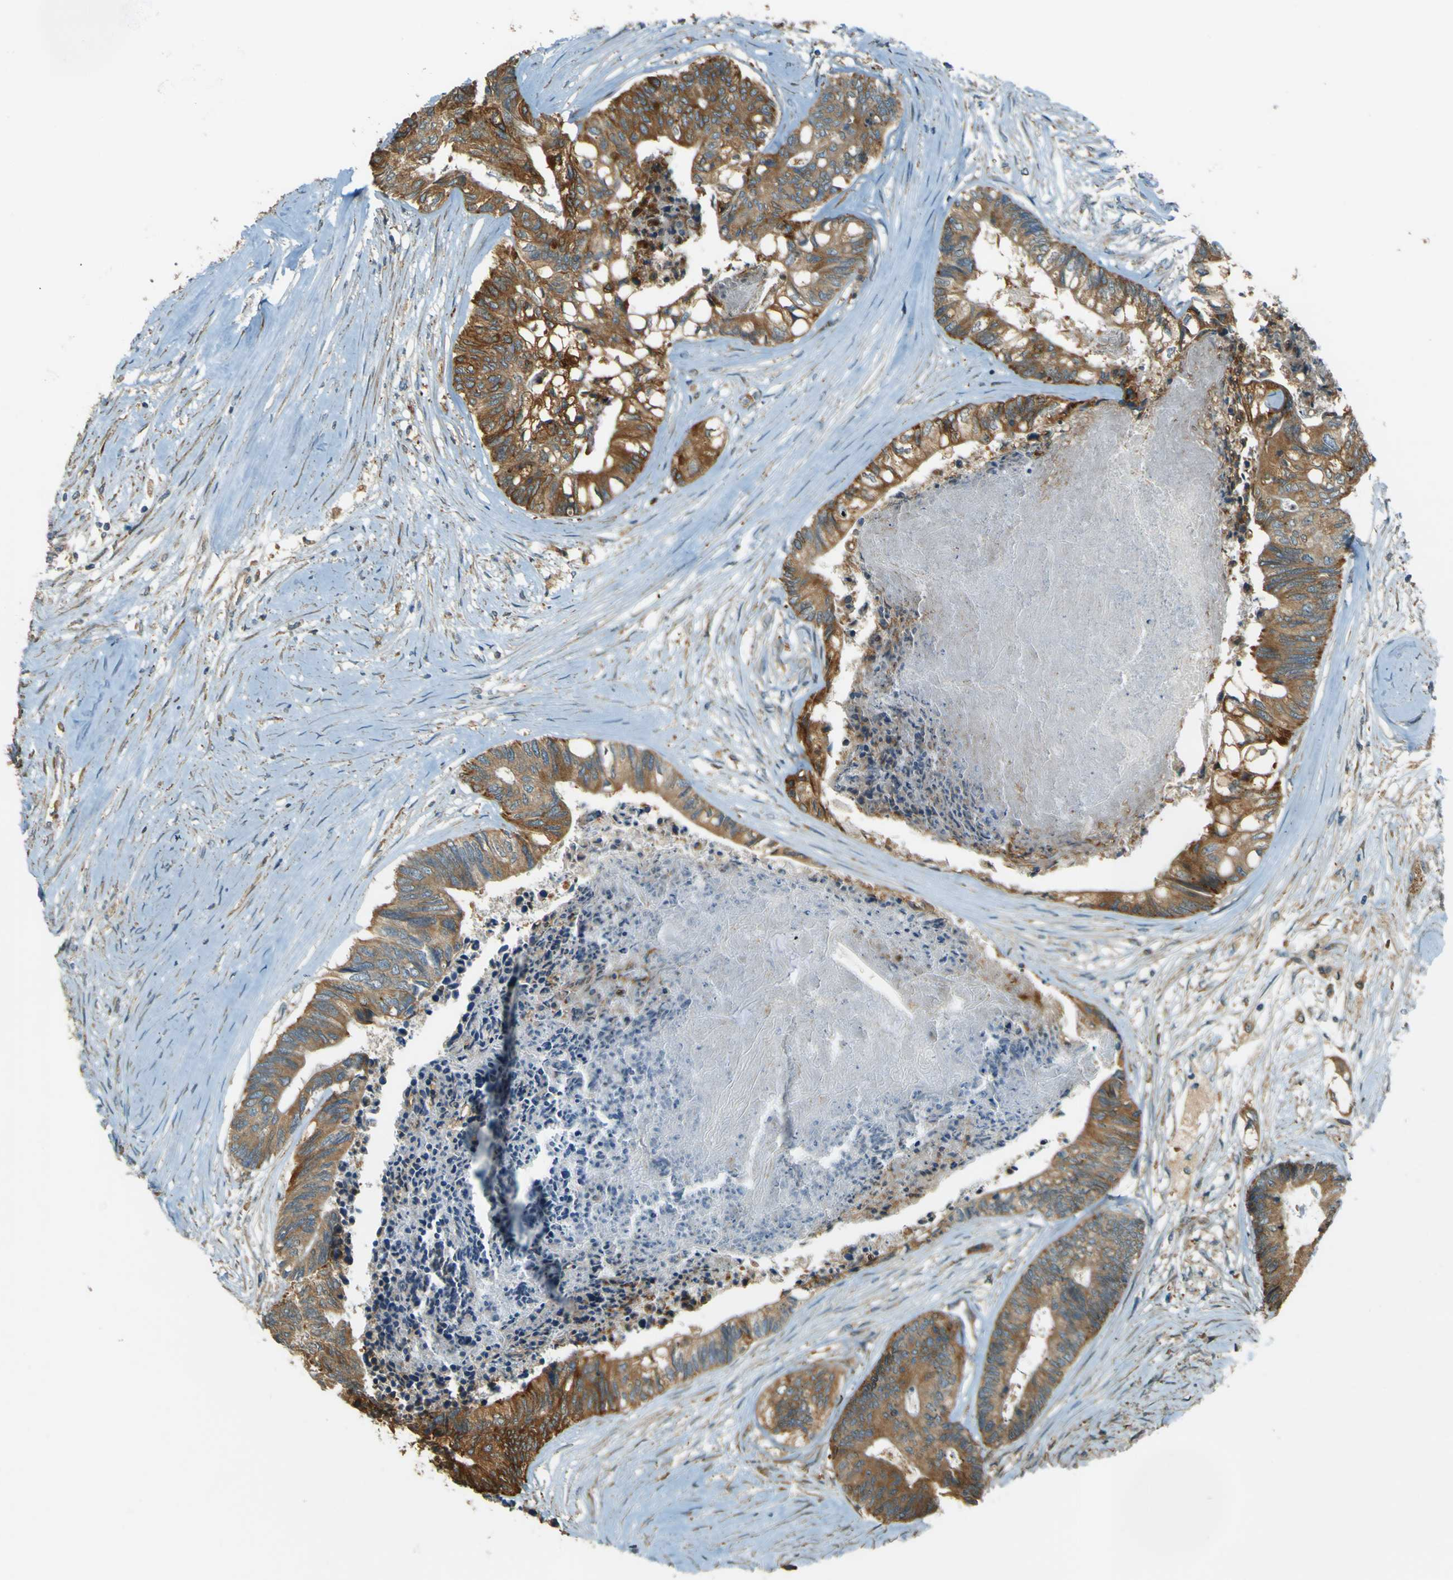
{"staining": {"intensity": "strong", "quantity": ">75%", "location": "cytoplasmic/membranous"}, "tissue": "colorectal cancer", "cell_type": "Tumor cells", "image_type": "cancer", "snomed": [{"axis": "morphology", "description": "Adenocarcinoma, NOS"}, {"axis": "topography", "description": "Rectum"}], "caption": "High-power microscopy captured an IHC photomicrograph of colorectal adenocarcinoma, revealing strong cytoplasmic/membranous positivity in about >75% of tumor cells.", "gene": "LPCAT1", "patient": {"sex": "male", "age": 63}}